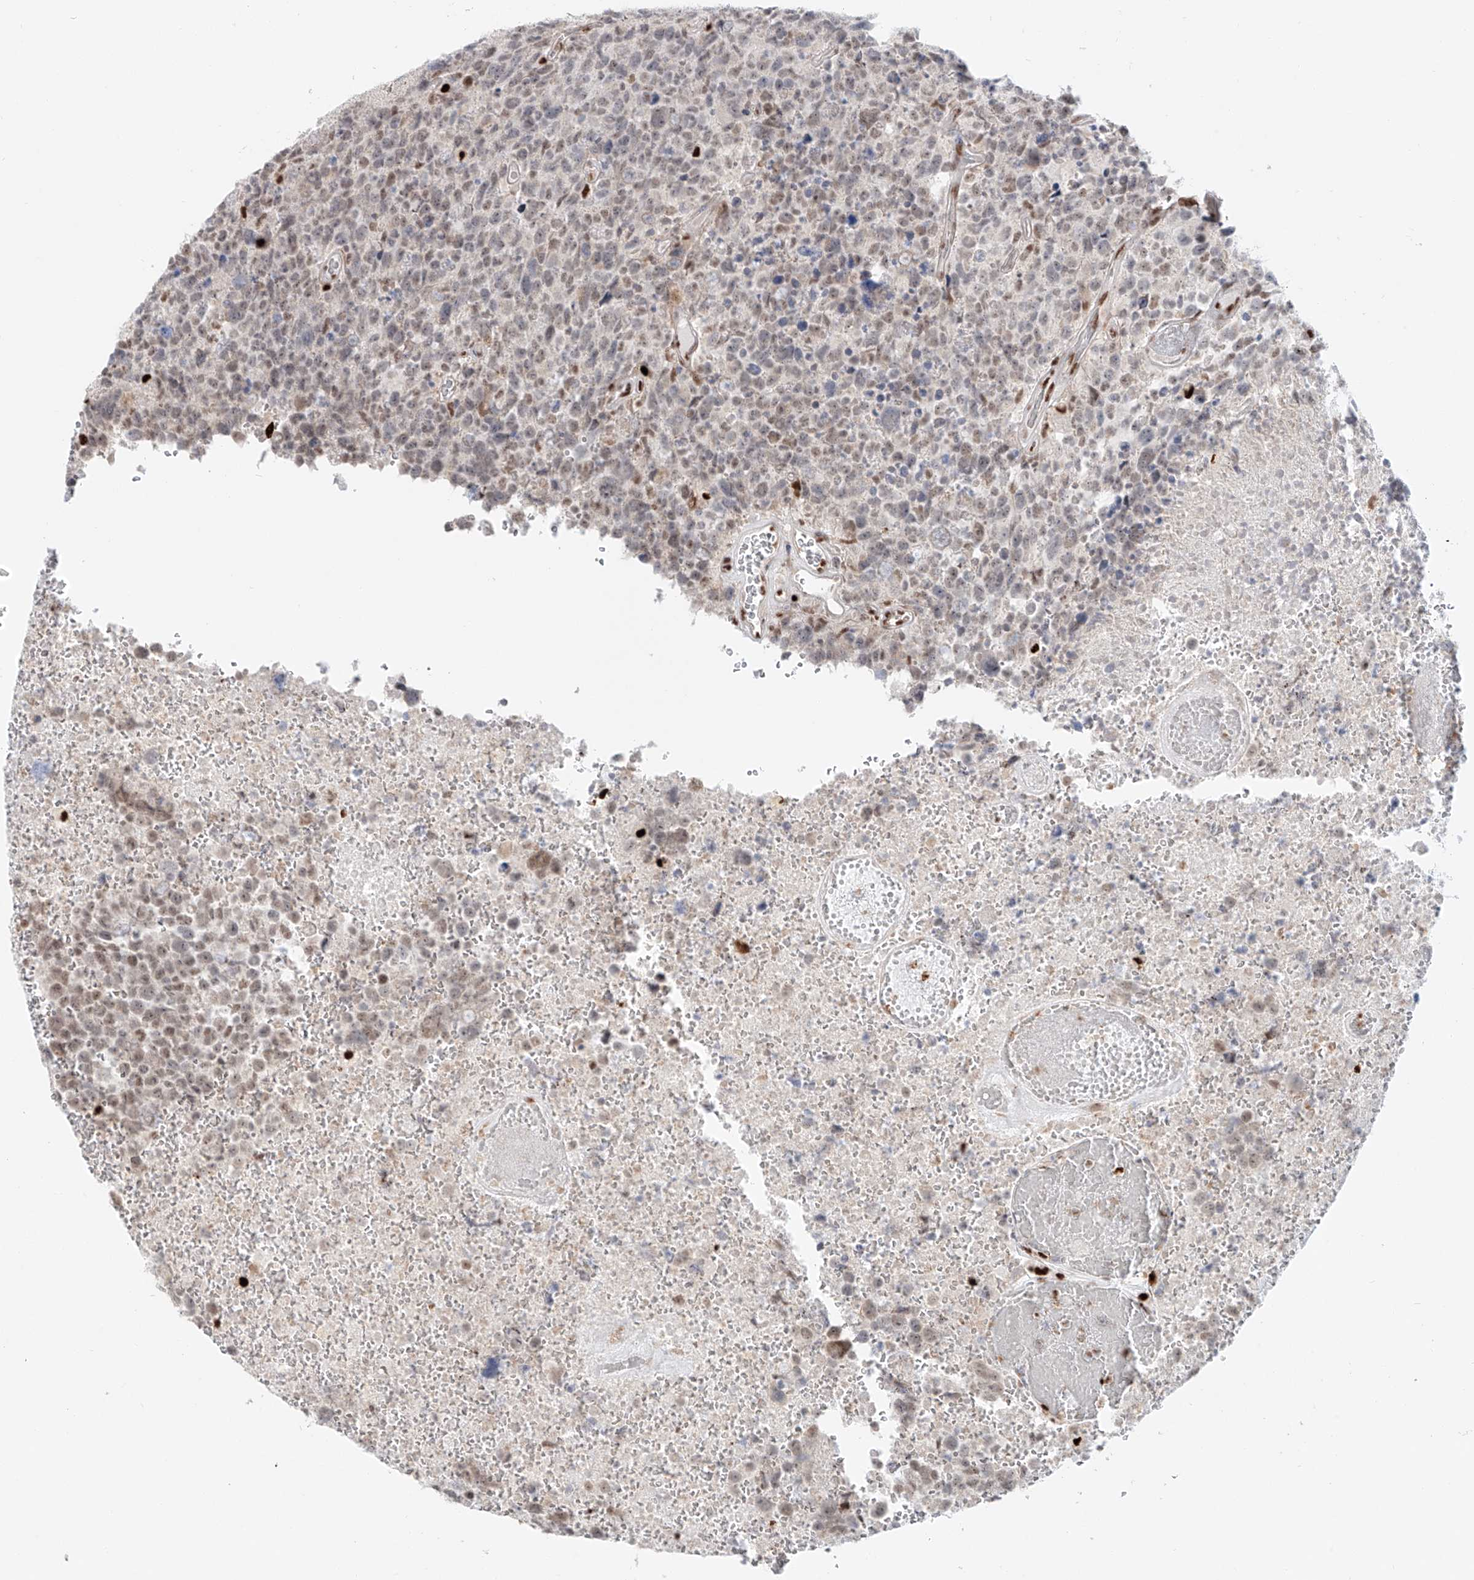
{"staining": {"intensity": "weak", "quantity": "25%-75%", "location": "nuclear"}, "tissue": "glioma", "cell_type": "Tumor cells", "image_type": "cancer", "snomed": [{"axis": "morphology", "description": "Glioma, malignant, High grade"}, {"axis": "topography", "description": "Brain"}], "caption": "Weak nuclear protein positivity is appreciated in about 25%-75% of tumor cells in glioma.", "gene": "DZIP1L", "patient": {"sex": "male", "age": 69}}